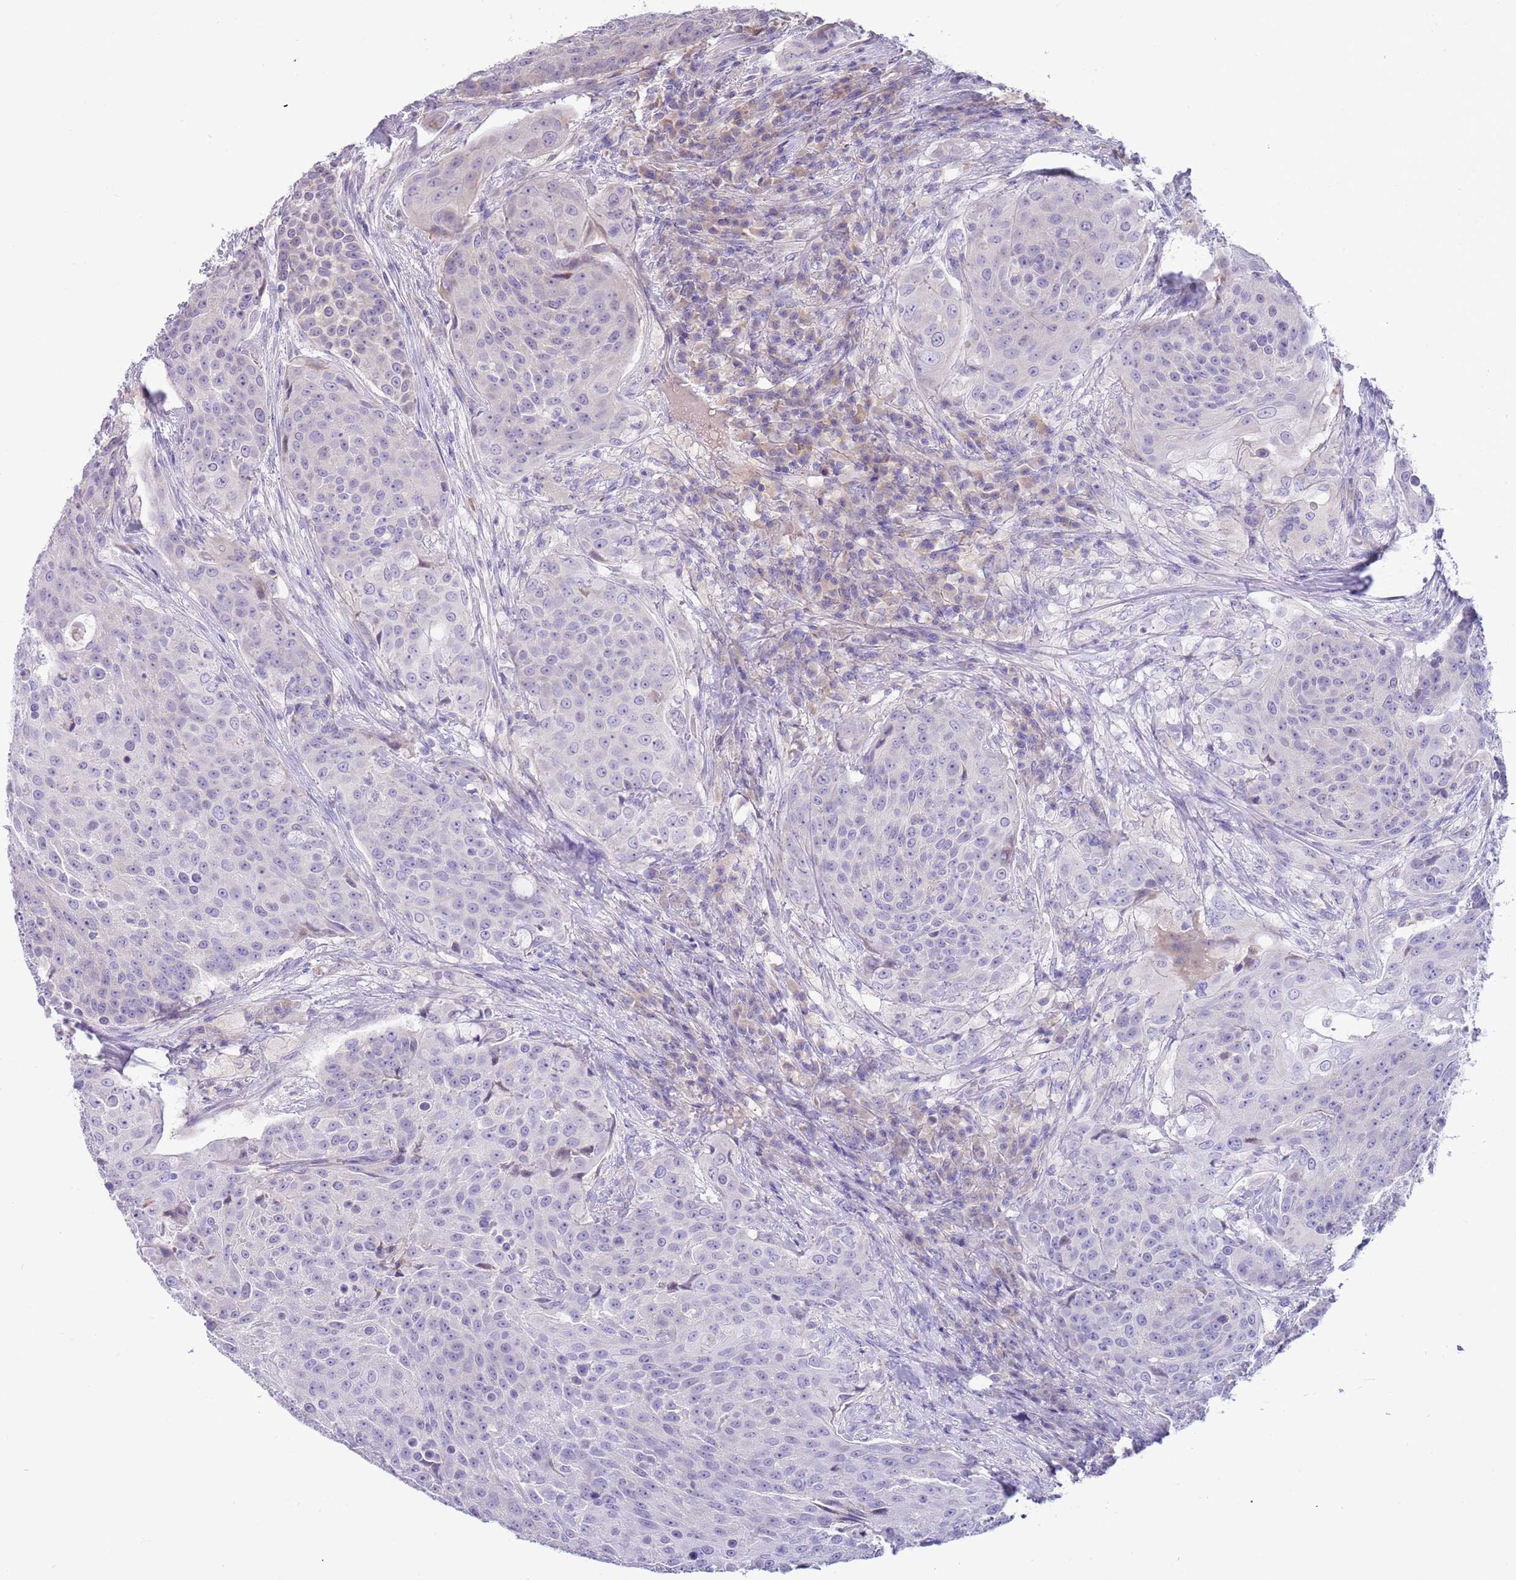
{"staining": {"intensity": "negative", "quantity": "none", "location": "none"}, "tissue": "urothelial cancer", "cell_type": "Tumor cells", "image_type": "cancer", "snomed": [{"axis": "morphology", "description": "Urothelial carcinoma, High grade"}, {"axis": "topography", "description": "Urinary bladder"}], "caption": "Immunohistochemistry image of neoplastic tissue: human high-grade urothelial carcinoma stained with DAB shows no significant protein expression in tumor cells.", "gene": "CABYR", "patient": {"sex": "female", "age": 63}}